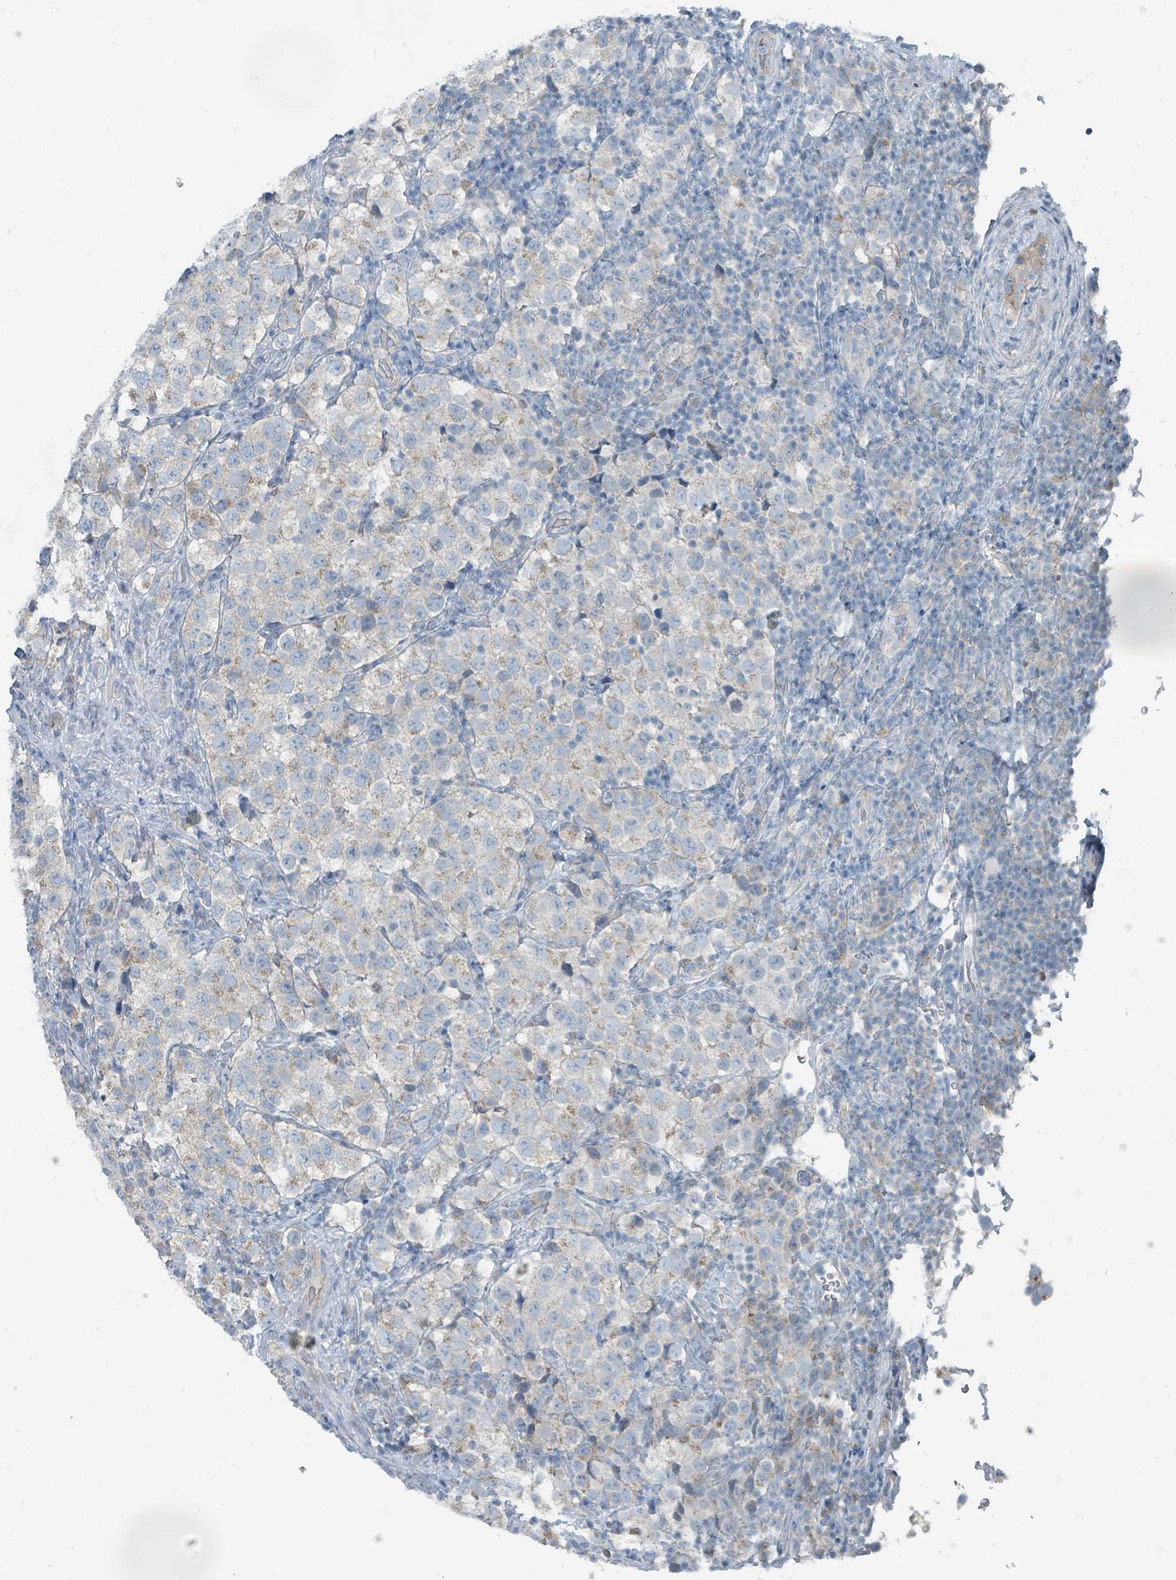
{"staining": {"intensity": "weak", "quantity": "25%-75%", "location": "cytoplasmic/membranous"}, "tissue": "testis cancer", "cell_type": "Tumor cells", "image_type": "cancer", "snomed": [{"axis": "morphology", "description": "Seminoma, NOS"}, {"axis": "topography", "description": "Testis"}], "caption": "IHC image of neoplastic tissue: testis cancer (seminoma) stained using IHC shows low levels of weak protein expression localized specifically in the cytoplasmic/membranous of tumor cells, appearing as a cytoplasmic/membranous brown color.", "gene": "RASA4", "patient": {"sex": "male", "age": 34}}